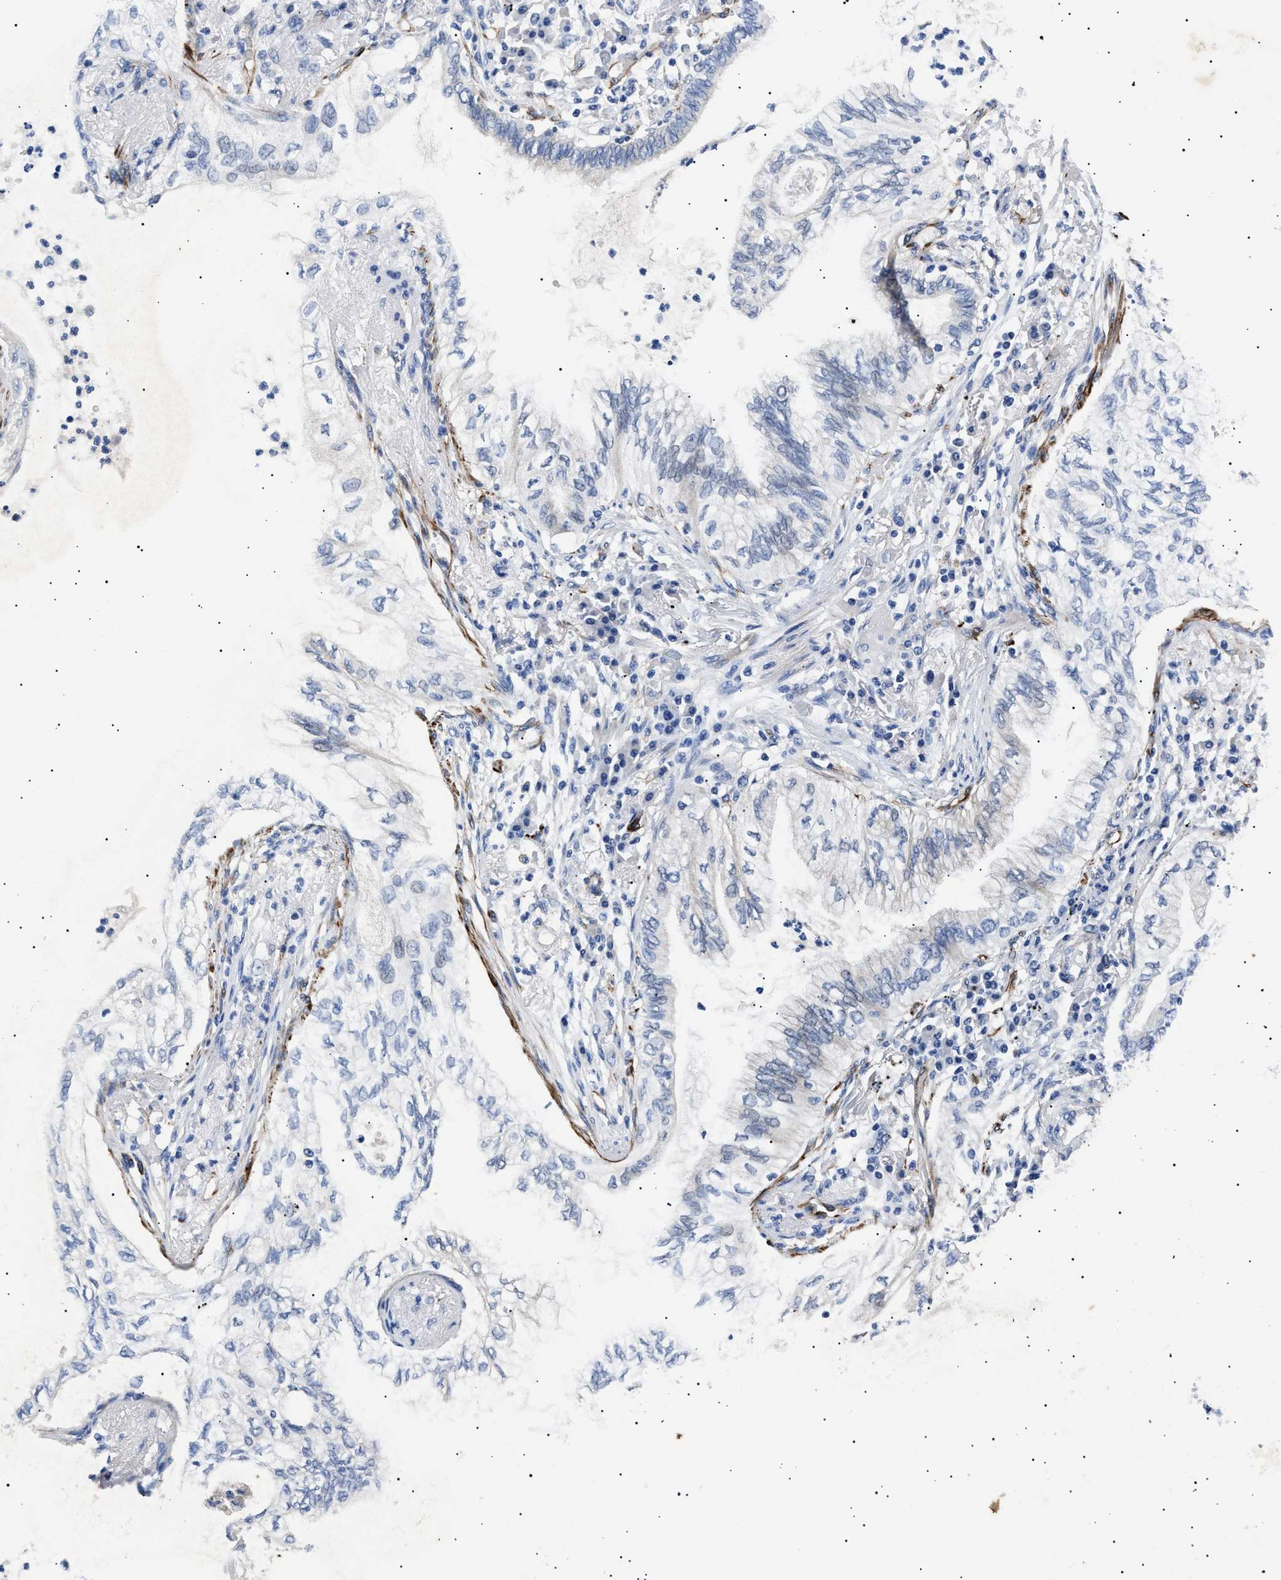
{"staining": {"intensity": "negative", "quantity": "none", "location": "none"}, "tissue": "lung cancer", "cell_type": "Tumor cells", "image_type": "cancer", "snomed": [{"axis": "morphology", "description": "Normal tissue, NOS"}, {"axis": "morphology", "description": "Adenocarcinoma, NOS"}, {"axis": "topography", "description": "Bronchus"}, {"axis": "topography", "description": "Lung"}], "caption": "Image shows no protein staining in tumor cells of lung cancer tissue. The staining is performed using DAB (3,3'-diaminobenzidine) brown chromogen with nuclei counter-stained in using hematoxylin.", "gene": "OLFML2A", "patient": {"sex": "female", "age": 70}}